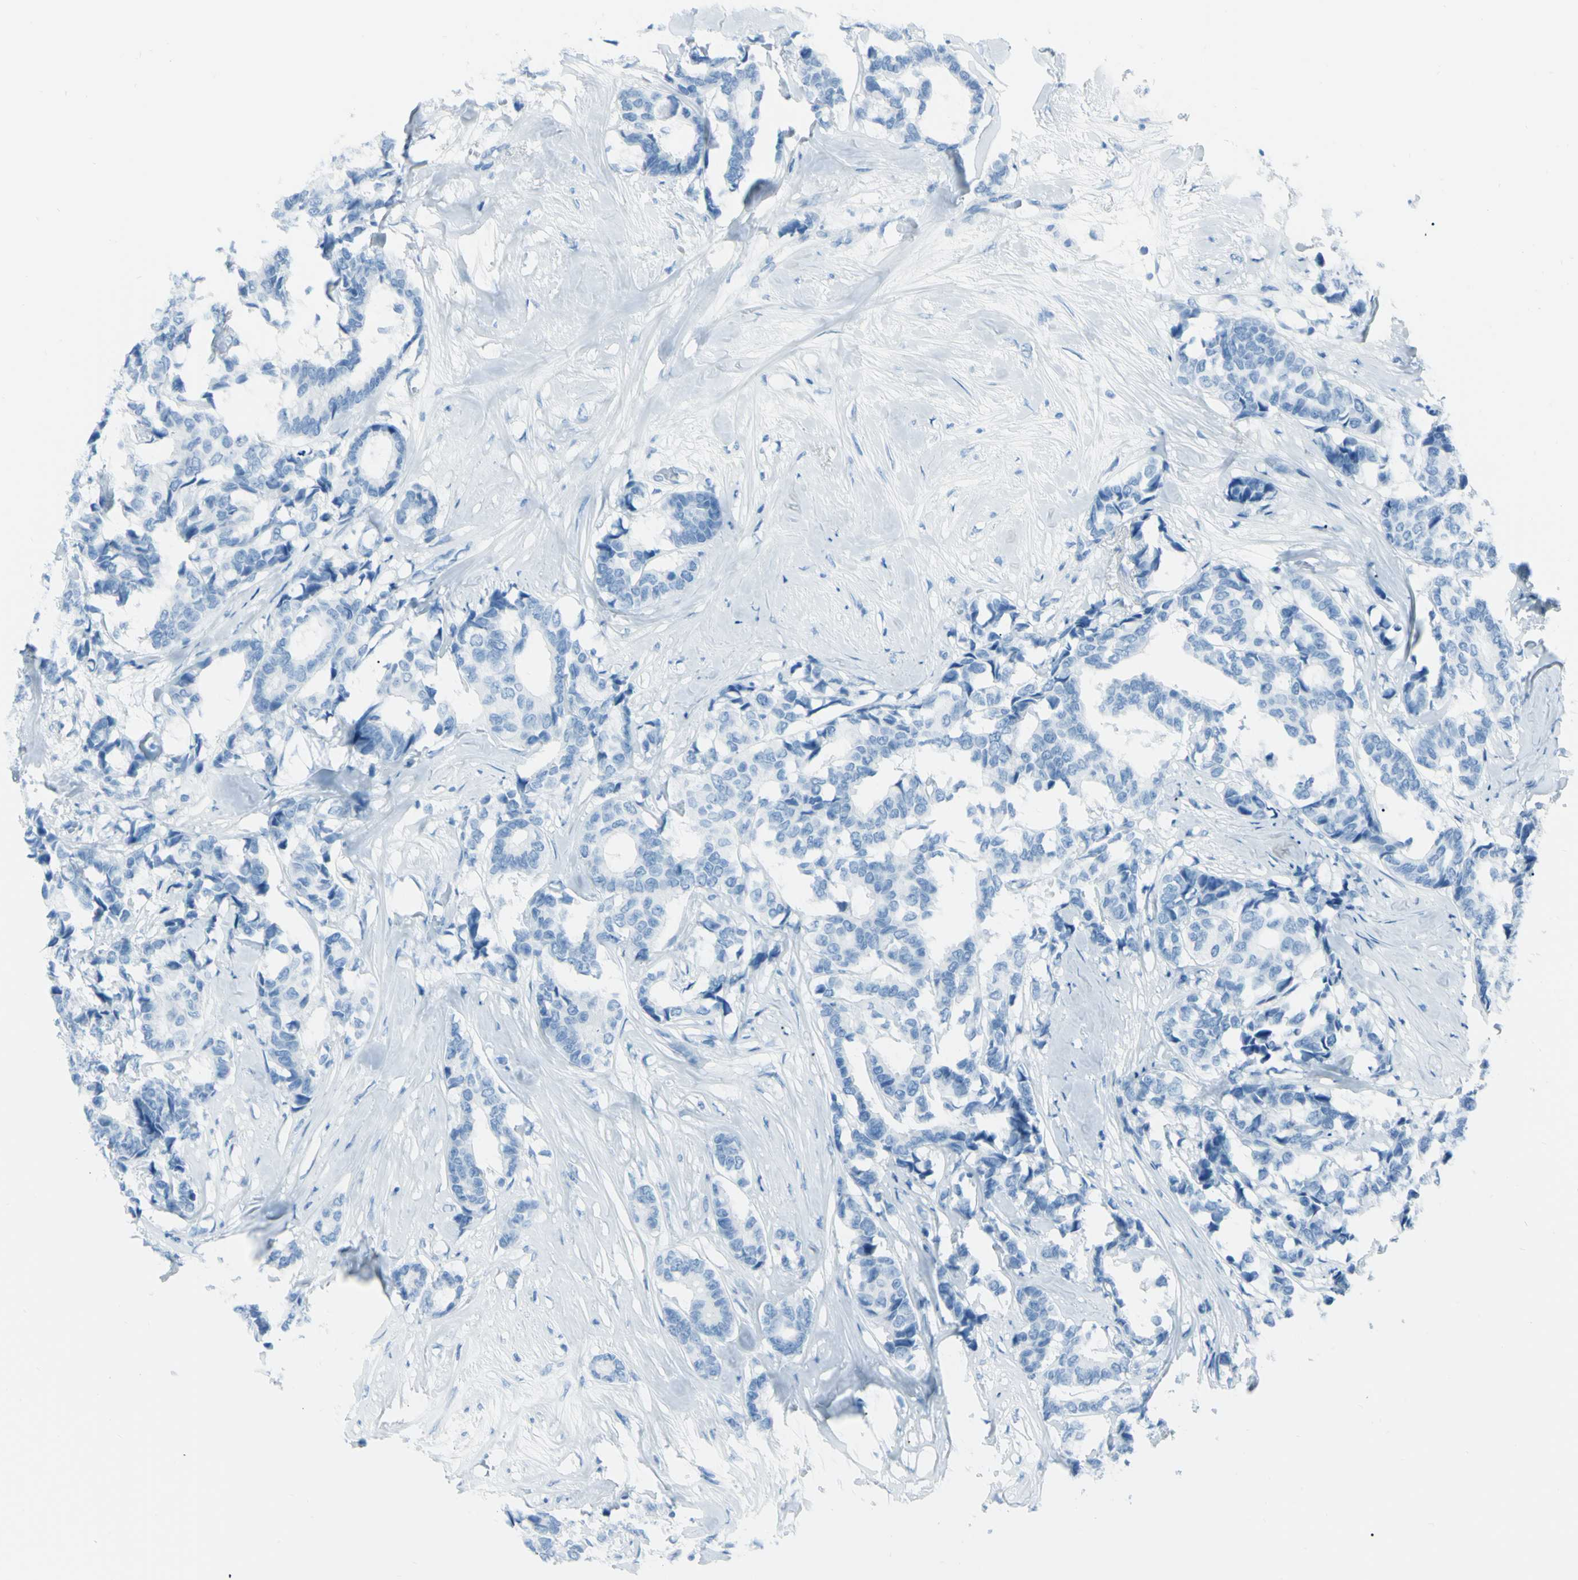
{"staining": {"intensity": "negative", "quantity": "none", "location": "none"}, "tissue": "breast cancer", "cell_type": "Tumor cells", "image_type": "cancer", "snomed": [{"axis": "morphology", "description": "Duct carcinoma"}, {"axis": "topography", "description": "Breast"}], "caption": "A micrograph of breast cancer stained for a protein displays no brown staining in tumor cells.", "gene": "TFPI2", "patient": {"sex": "female", "age": 87}}